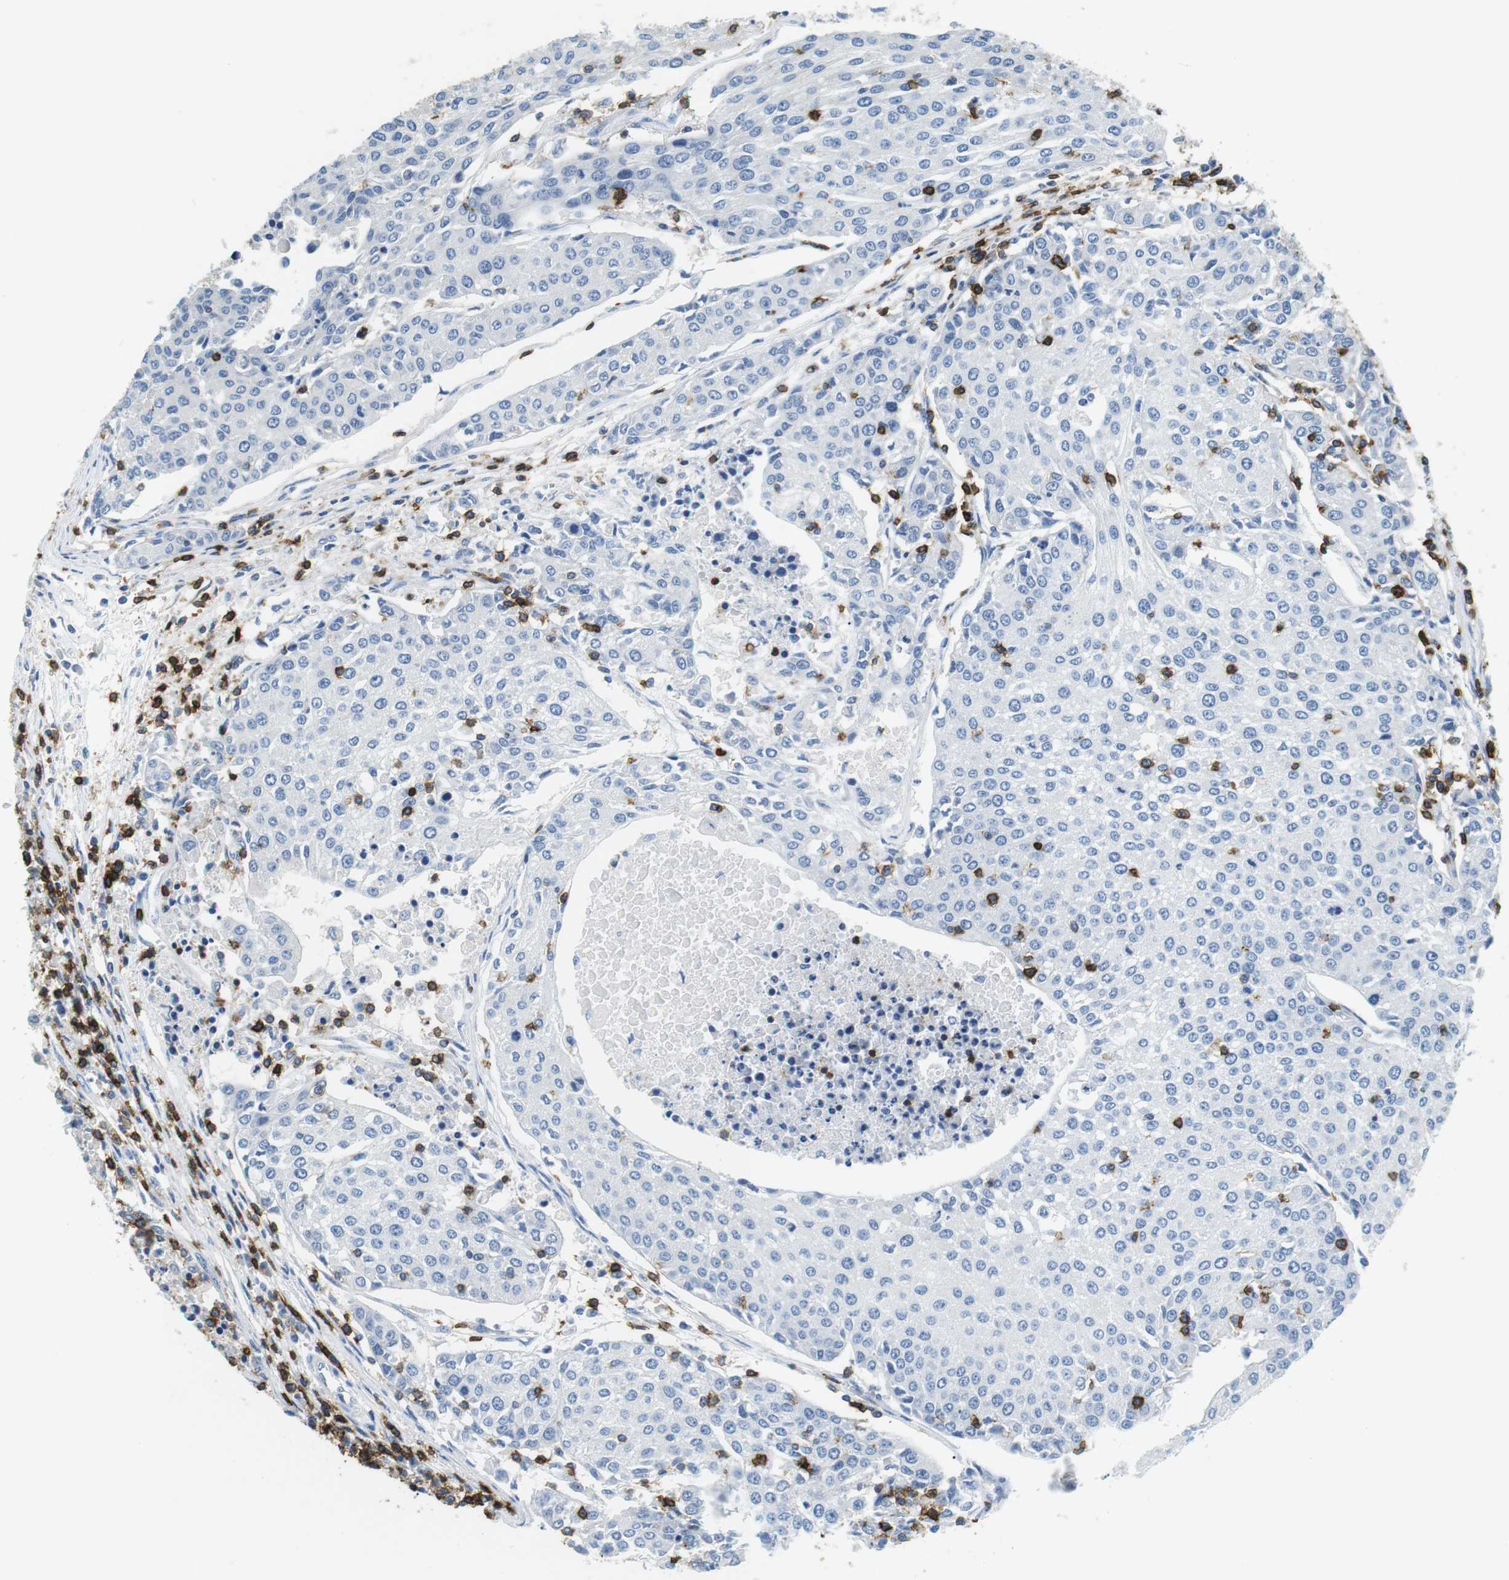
{"staining": {"intensity": "negative", "quantity": "none", "location": "none"}, "tissue": "urothelial cancer", "cell_type": "Tumor cells", "image_type": "cancer", "snomed": [{"axis": "morphology", "description": "Urothelial carcinoma, High grade"}, {"axis": "topography", "description": "Urinary bladder"}], "caption": "High power microscopy histopathology image of an immunohistochemistry micrograph of urothelial cancer, revealing no significant expression in tumor cells.", "gene": "CD6", "patient": {"sex": "female", "age": 85}}